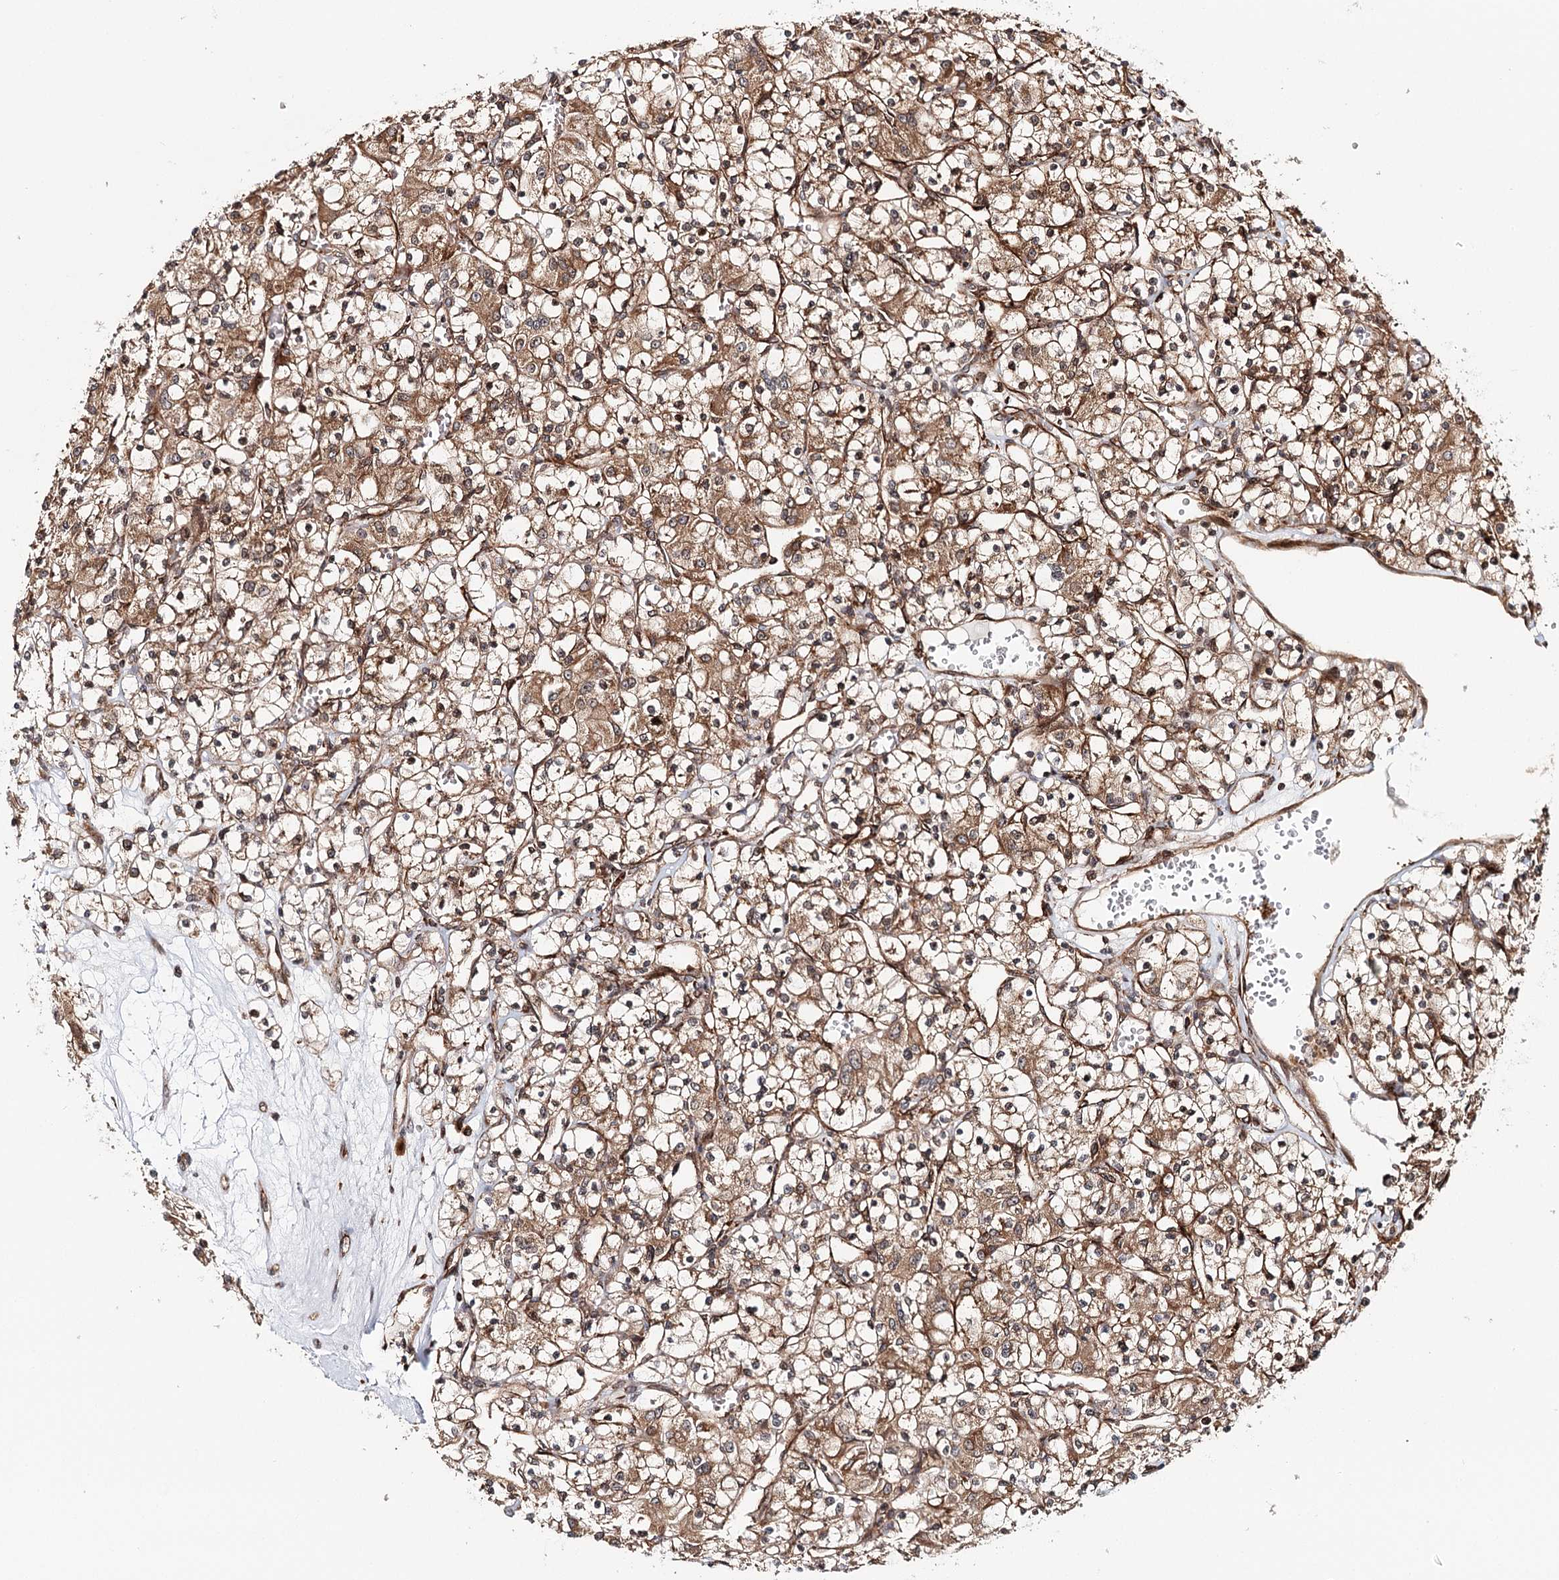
{"staining": {"intensity": "moderate", "quantity": ">75%", "location": "cytoplasmic/membranous"}, "tissue": "renal cancer", "cell_type": "Tumor cells", "image_type": "cancer", "snomed": [{"axis": "morphology", "description": "Adenocarcinoma, NOS"}, {"axis": "topography", "description": "Kidney"}], "caption": "Approximately >75% of tumor cells in renal cancer display moderate cytoplasmic/membranous protein staining as visualized by brown immunohistochemical staining.", "gene": "MKNK1", "patient": {"sex": "female", "age": 59}}